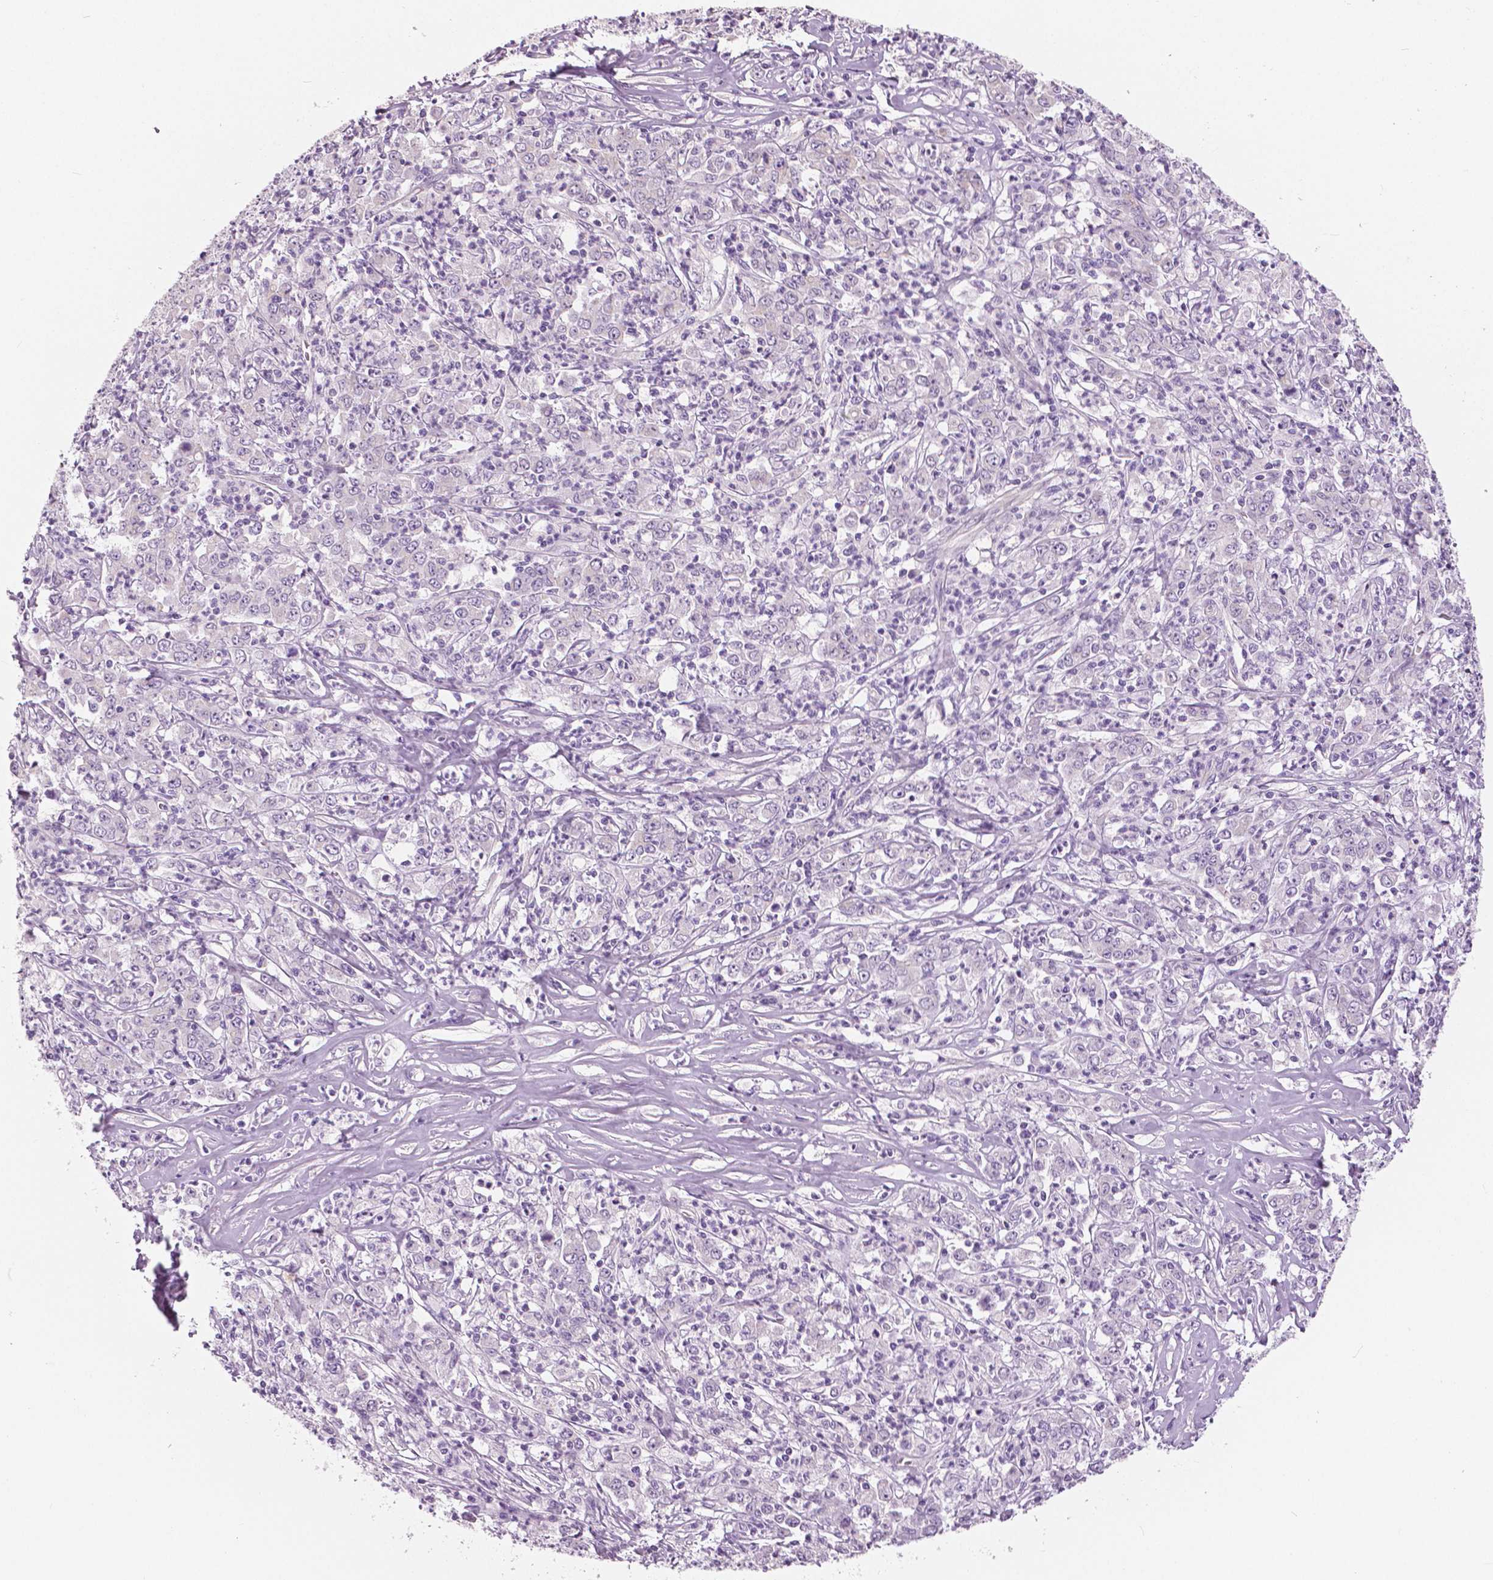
{"staining": {"intensity": "negative", "quantity": "none", "location": "none"}, "tissue": "stomach cancer", "cell_type": "Tumor cells", "image_type": "cancer", "snomed": [{"axis": "morphology", "description": "Adenocarcinoma, NOS"}, {"axis": "topography", "description": "Stomach, lower"}], "caption": "DAB immunohistochemical staining of adenocarcinoma (stomach) shows no significant positivity in tumor cells.", "gene": "SLC24A1", "patient": {"sex": "female", "age": 71}}